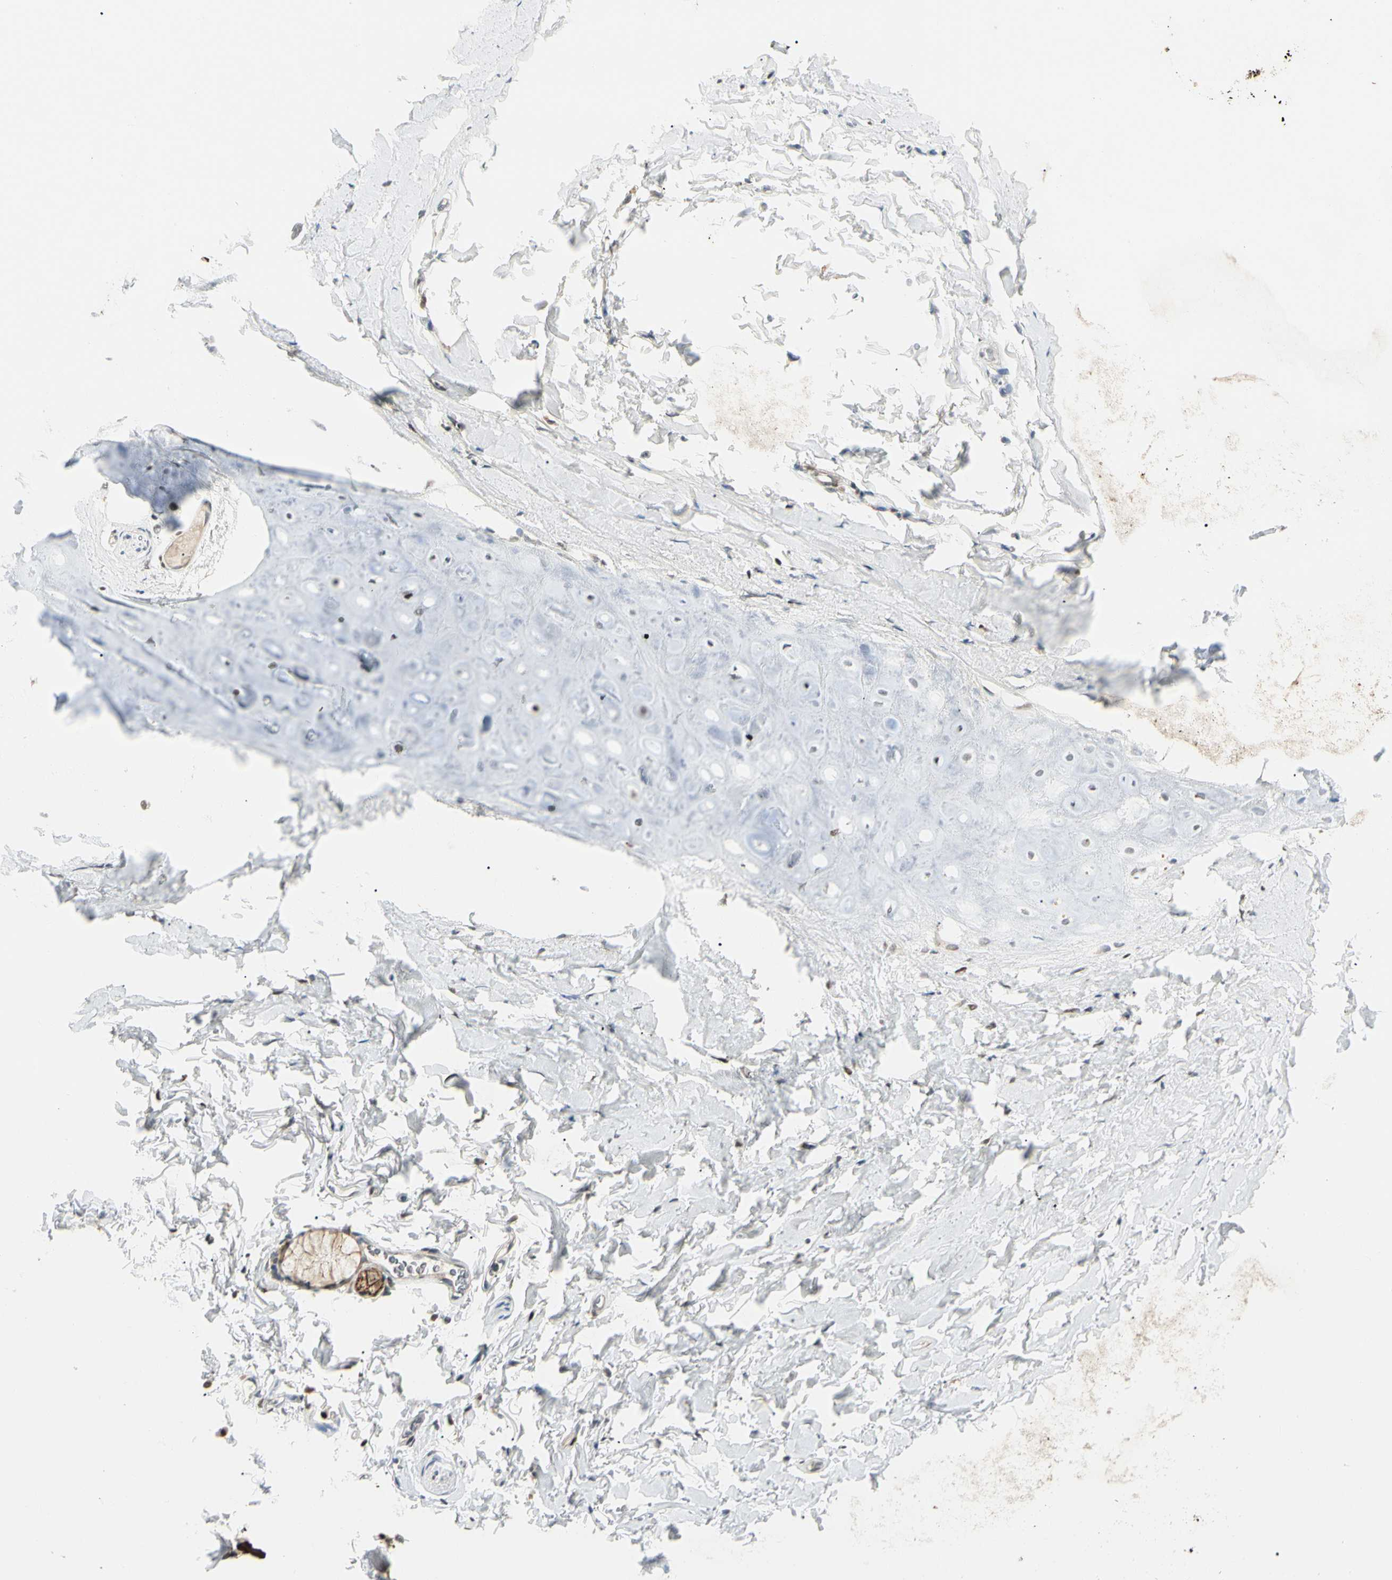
{"staining": {"intensity": "weak", "quantity": "25%-75%", "location": "nuclear"}, "tissue": "adipose tissue", "cell_type": "Adipocytes", "image_type": "normal", "snomed": [{"axis": "morphology", "description": "Normal tissue, NOS"}, {"axis": "topography", "description": "Cartilage tissue"}, {"axis": "topography", "description": "Bronchus"}], "caption": "Protein staining of unremarkable adipose tissue reveals weak nuclear positivity in approximately 25%-75% of adipocytes.", "gene": "ATXN1", "patient": {"sex": "female", "age": 73}}